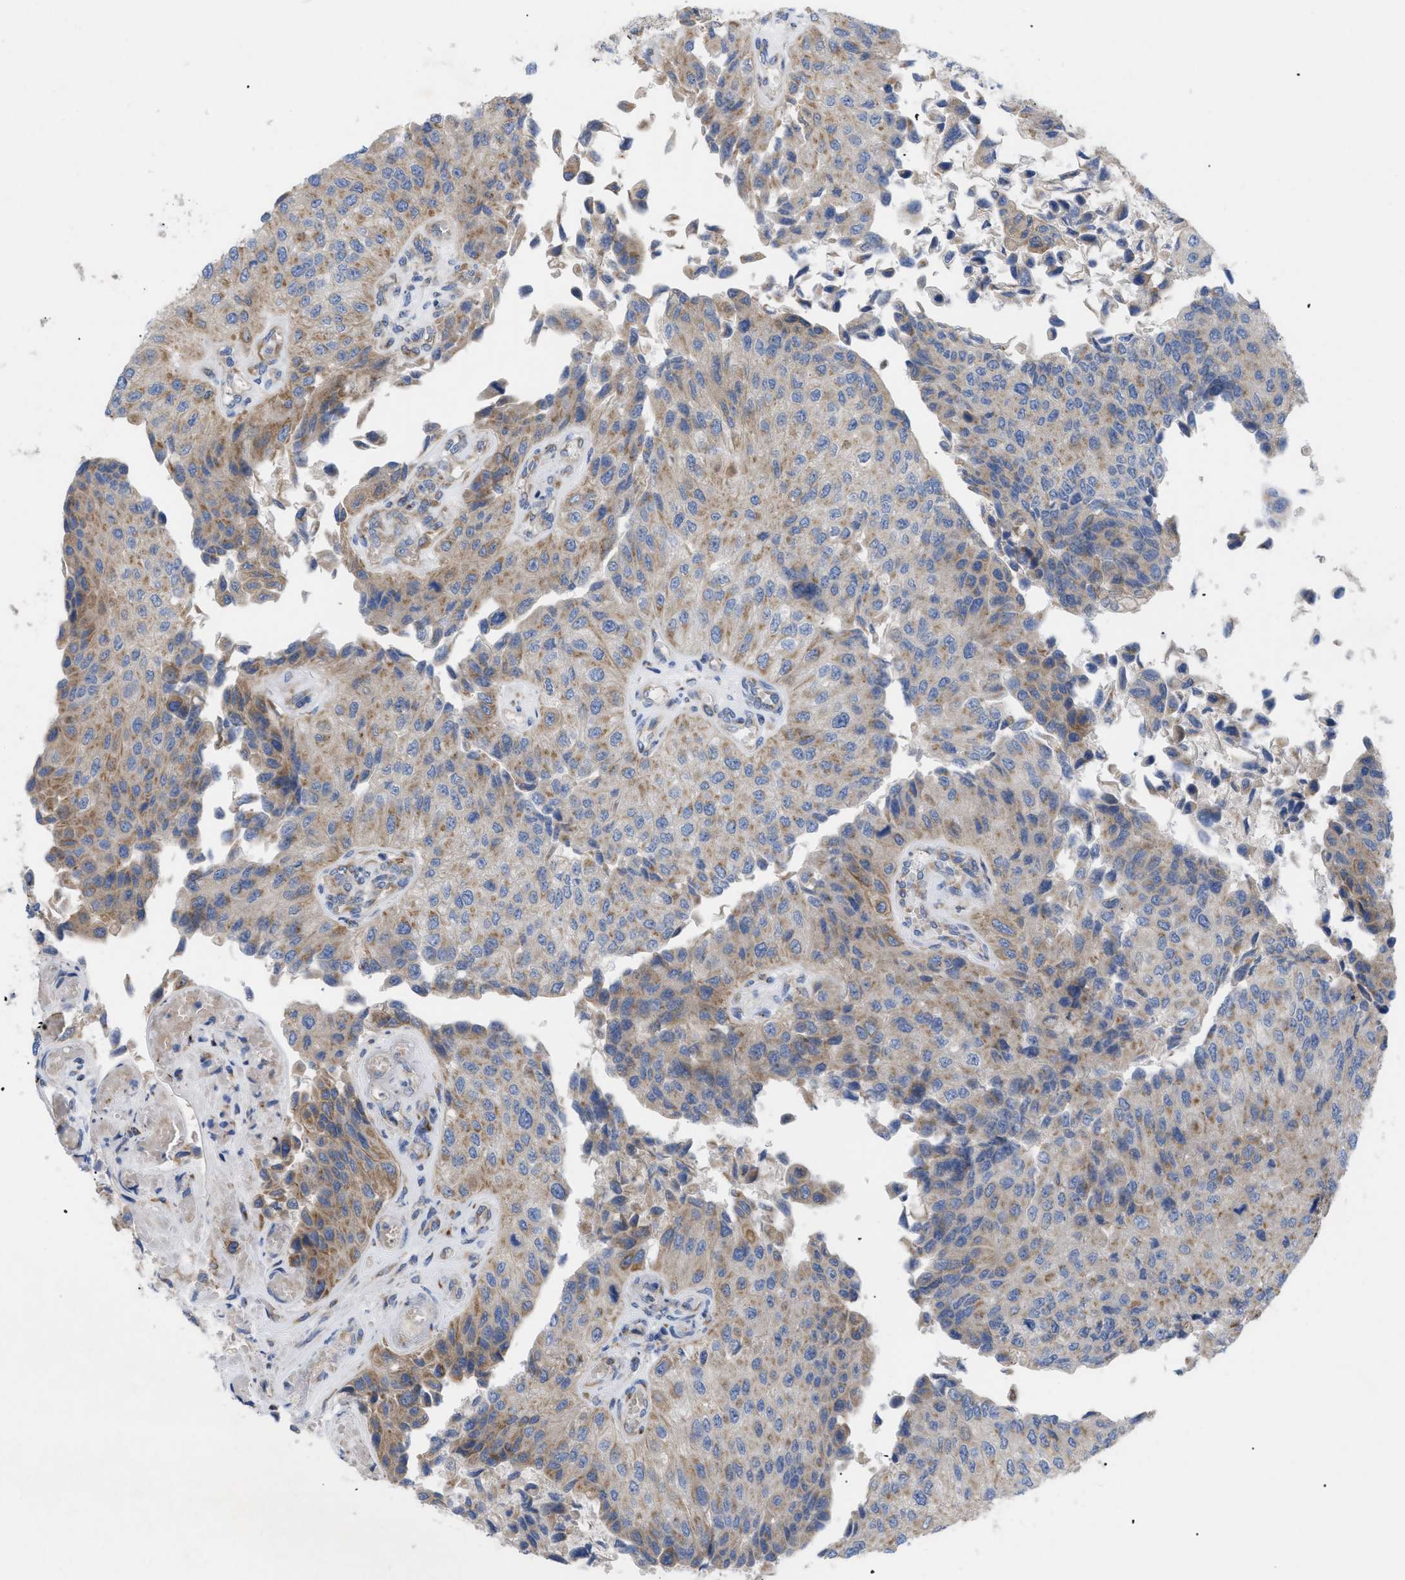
{"staining": {"intensity": "moderate", "quantity": "25%-75%", "location": "cytoplasmic/membranous"}, "tissue": "urothelial cancer", "cell_type": "Tumor cells", "image_type": "cancer", "snomed": [{"axis": "morphology", "description": "Urothelial carcinoma, High grade"}, {"axis": "topography", "description": "Kidney"}, {"axis": "topography", "description": "Urinary bladder"}], "caption": "A high-resolution histopathology image shows immunohistochemistry (IHC) staining of high-grade urothelial carcinoma, which demonstrates moderate cytoplasmic/membranous staining in about 25%-75% of tumor cells.", "gene": "SLC50A1", "patient": {"sex": "male", "age": 77}}